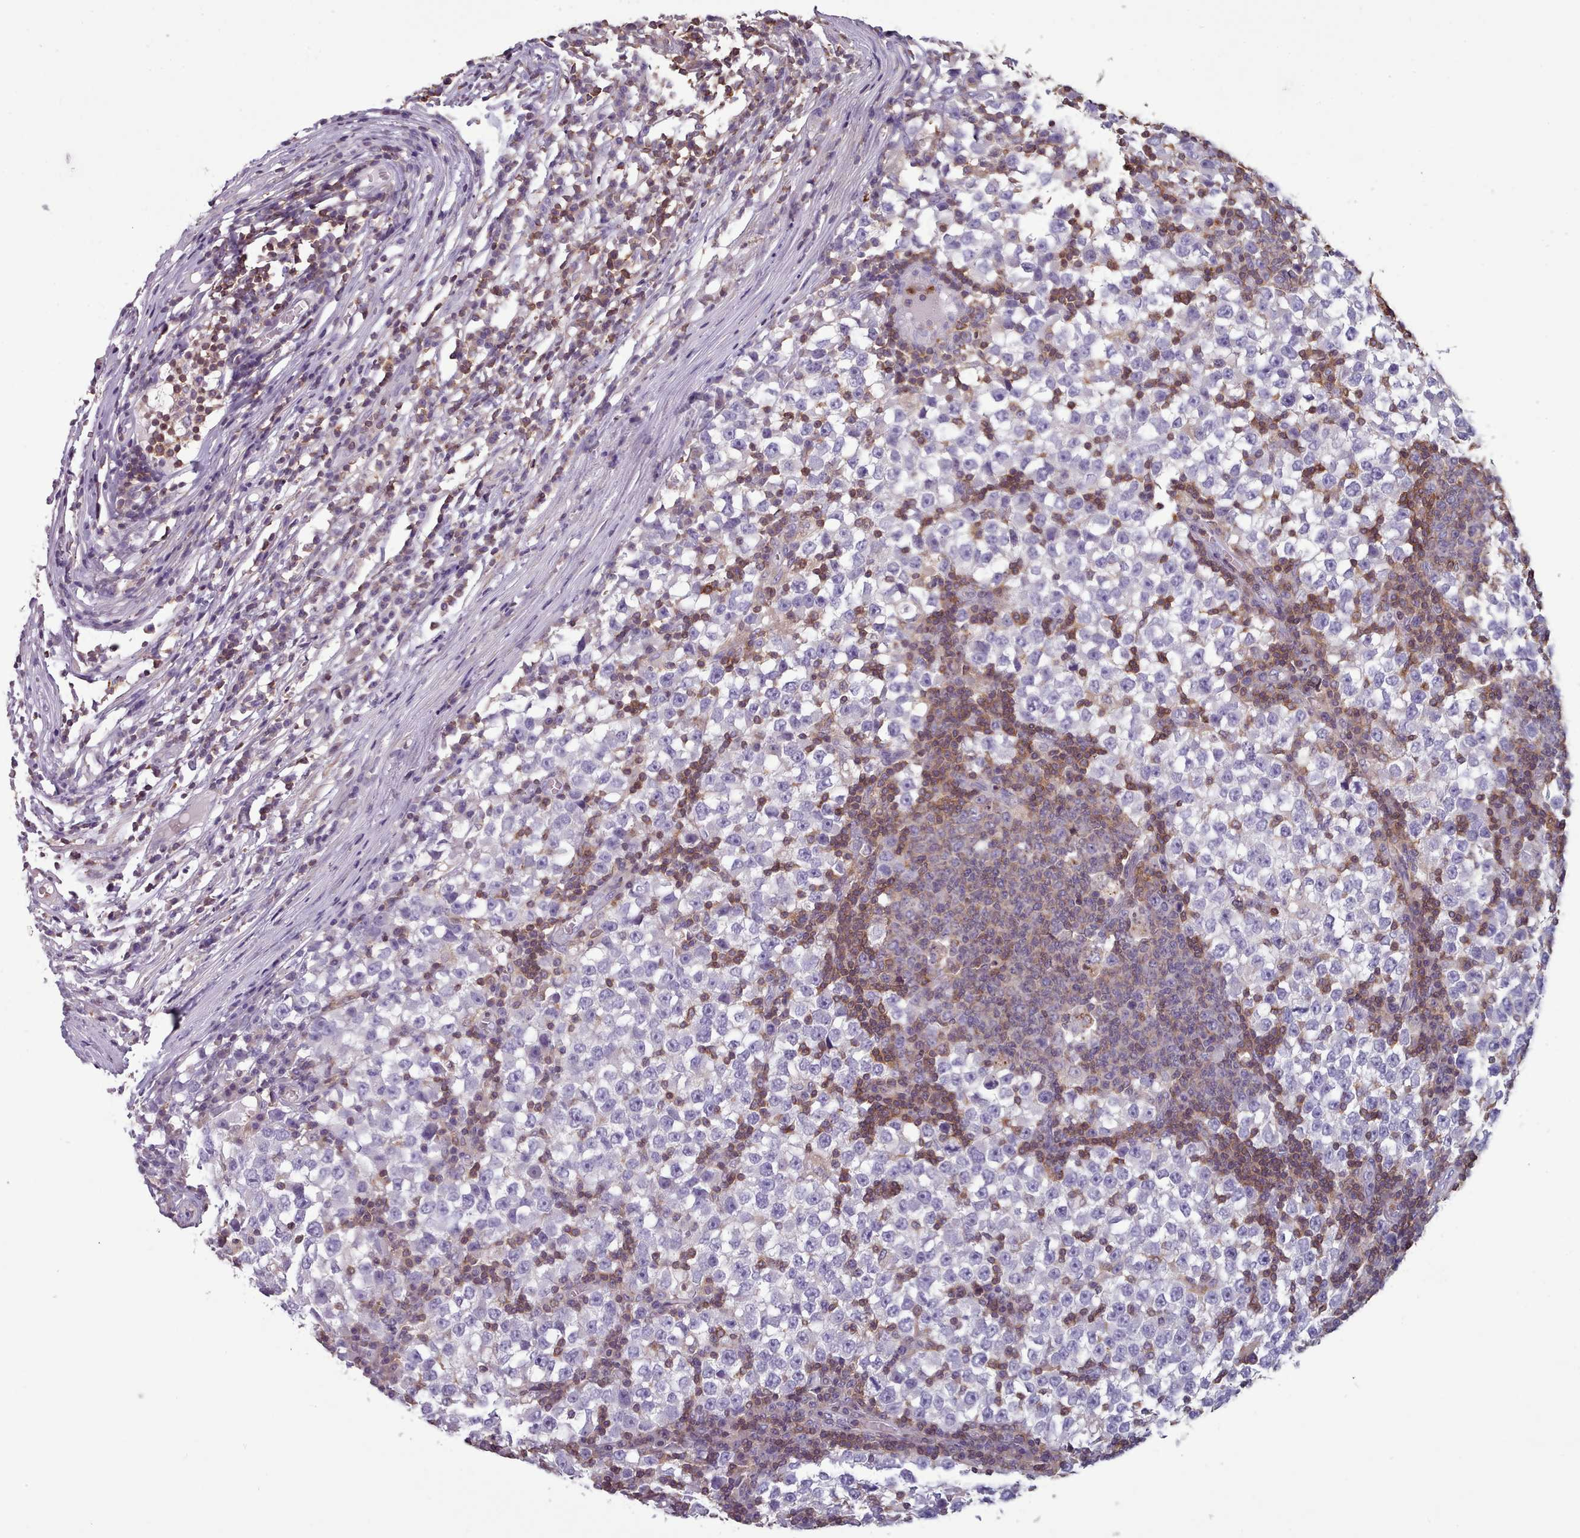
{"staining": {"intensity": "negative", "quantity": "none", "location": "none"}, "tissue": "testis cancer", "cell_type": "Tumor cells", "image_type": "cancer", "snomed": [{"axis": "morphology", "description": "Seminoma, NOS"}, {"axis": "topography", "description": "Testis"}], "caption": "DAB immunohistochemical staining of human testis cancer exhibits no significant expression in tumor cells.", "gene": "RAC2", "patient": {"sex": "male", "age": 65}}